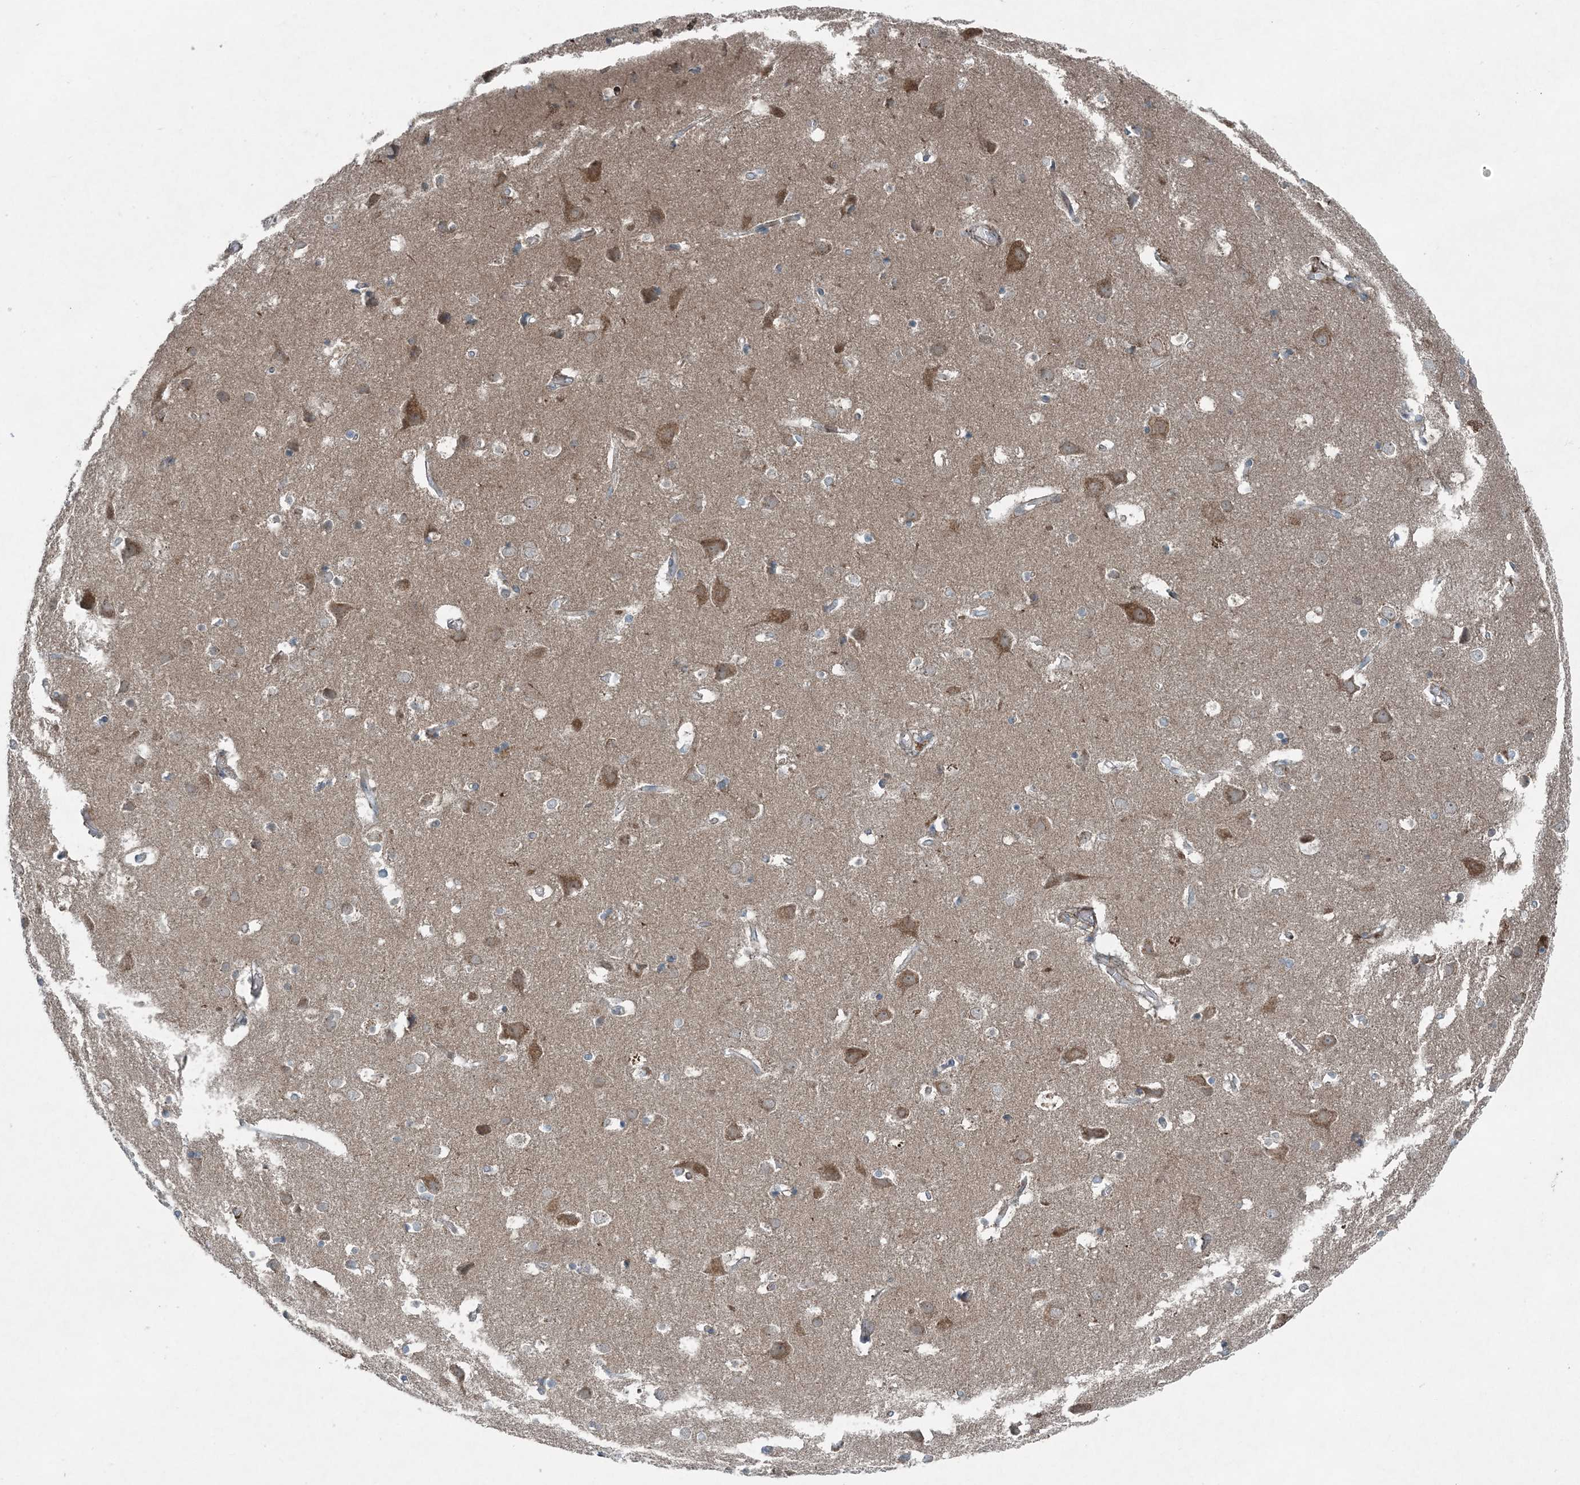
{"staining": {"intensity": "negative", "quantity": "none", "location": "none"}, "tissue": "cerebral cortex", "cell_type": "Endothelial cells", "image_type": "normal", "snomed": [{"axis": "morphology", "description": "Normal tissue, NOS"}, {"axis": "topography", "description": "Cerebral cortex"}], "caption": "Endothelial cells show no significant protein positivity in normal cerebral cortex.", "gene": "GCC2", "patient": {"sex": "male", "age": 54}}